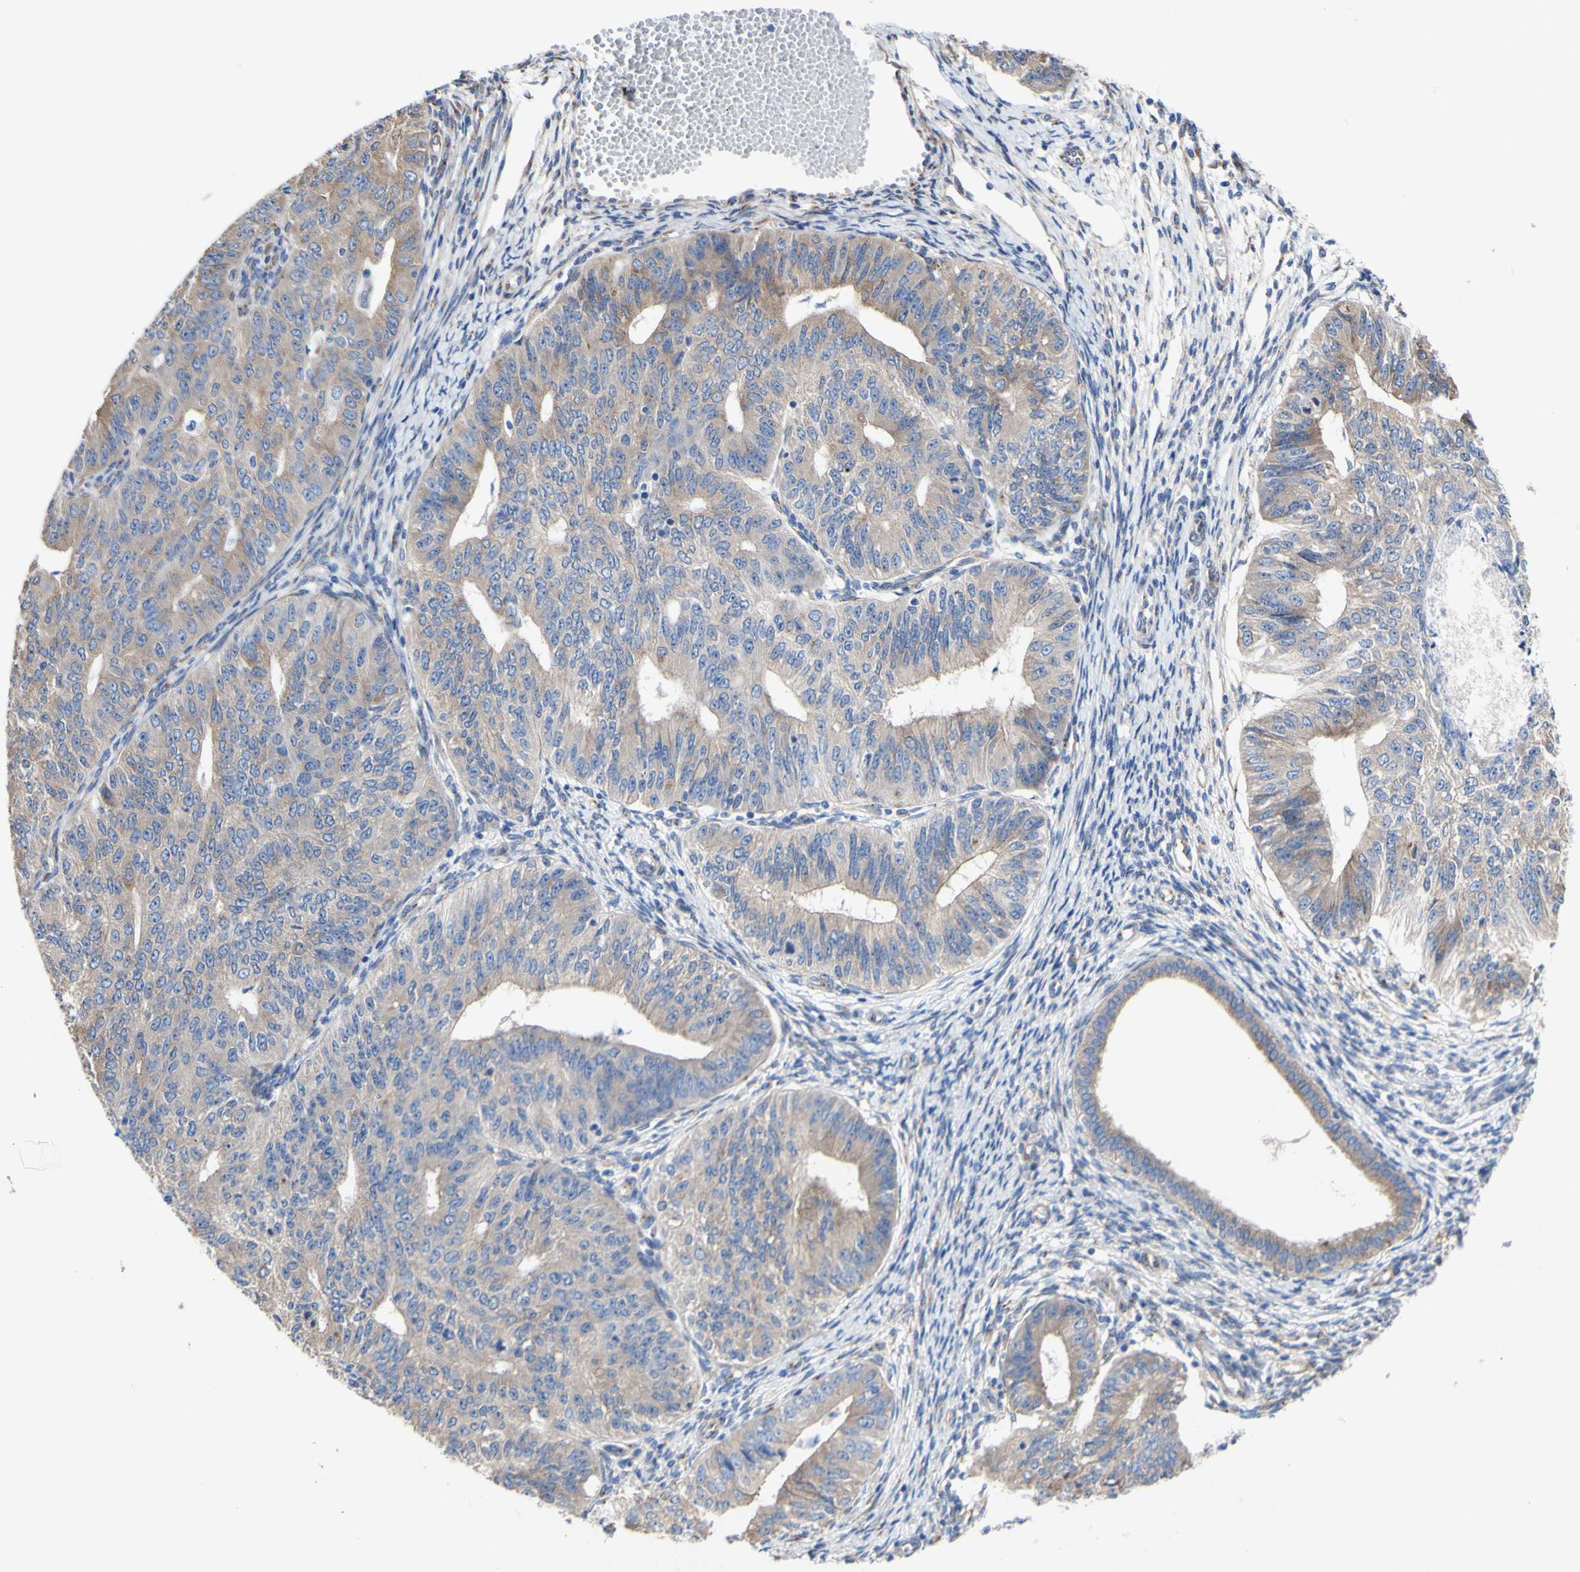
{"staining": {"intensity": "moderate", "quantity": ">75%", "location": "cytoplasmic/membranous"}, "tissue": "endometrial cancer", "cell_type": "Tumor cells", "image_type": "cancer", "snomed": [{"axis": "morphology", "description": "Adenocarcinoma, NOS"}, {"axis": "topography", "description": "Endometrium"}], "caption": "A micrograph of human adenocarcinoma (endometrial) stained for a protein shows moderate cytoplasmic/membranous brown staining in tumor cells. (Stains: DAB in brown, nuclei in blue, Microscopy: brightfield microscopy at high magnification).", "gene": "LRIG3", "patient": {"sex": "female", "age": 32}}